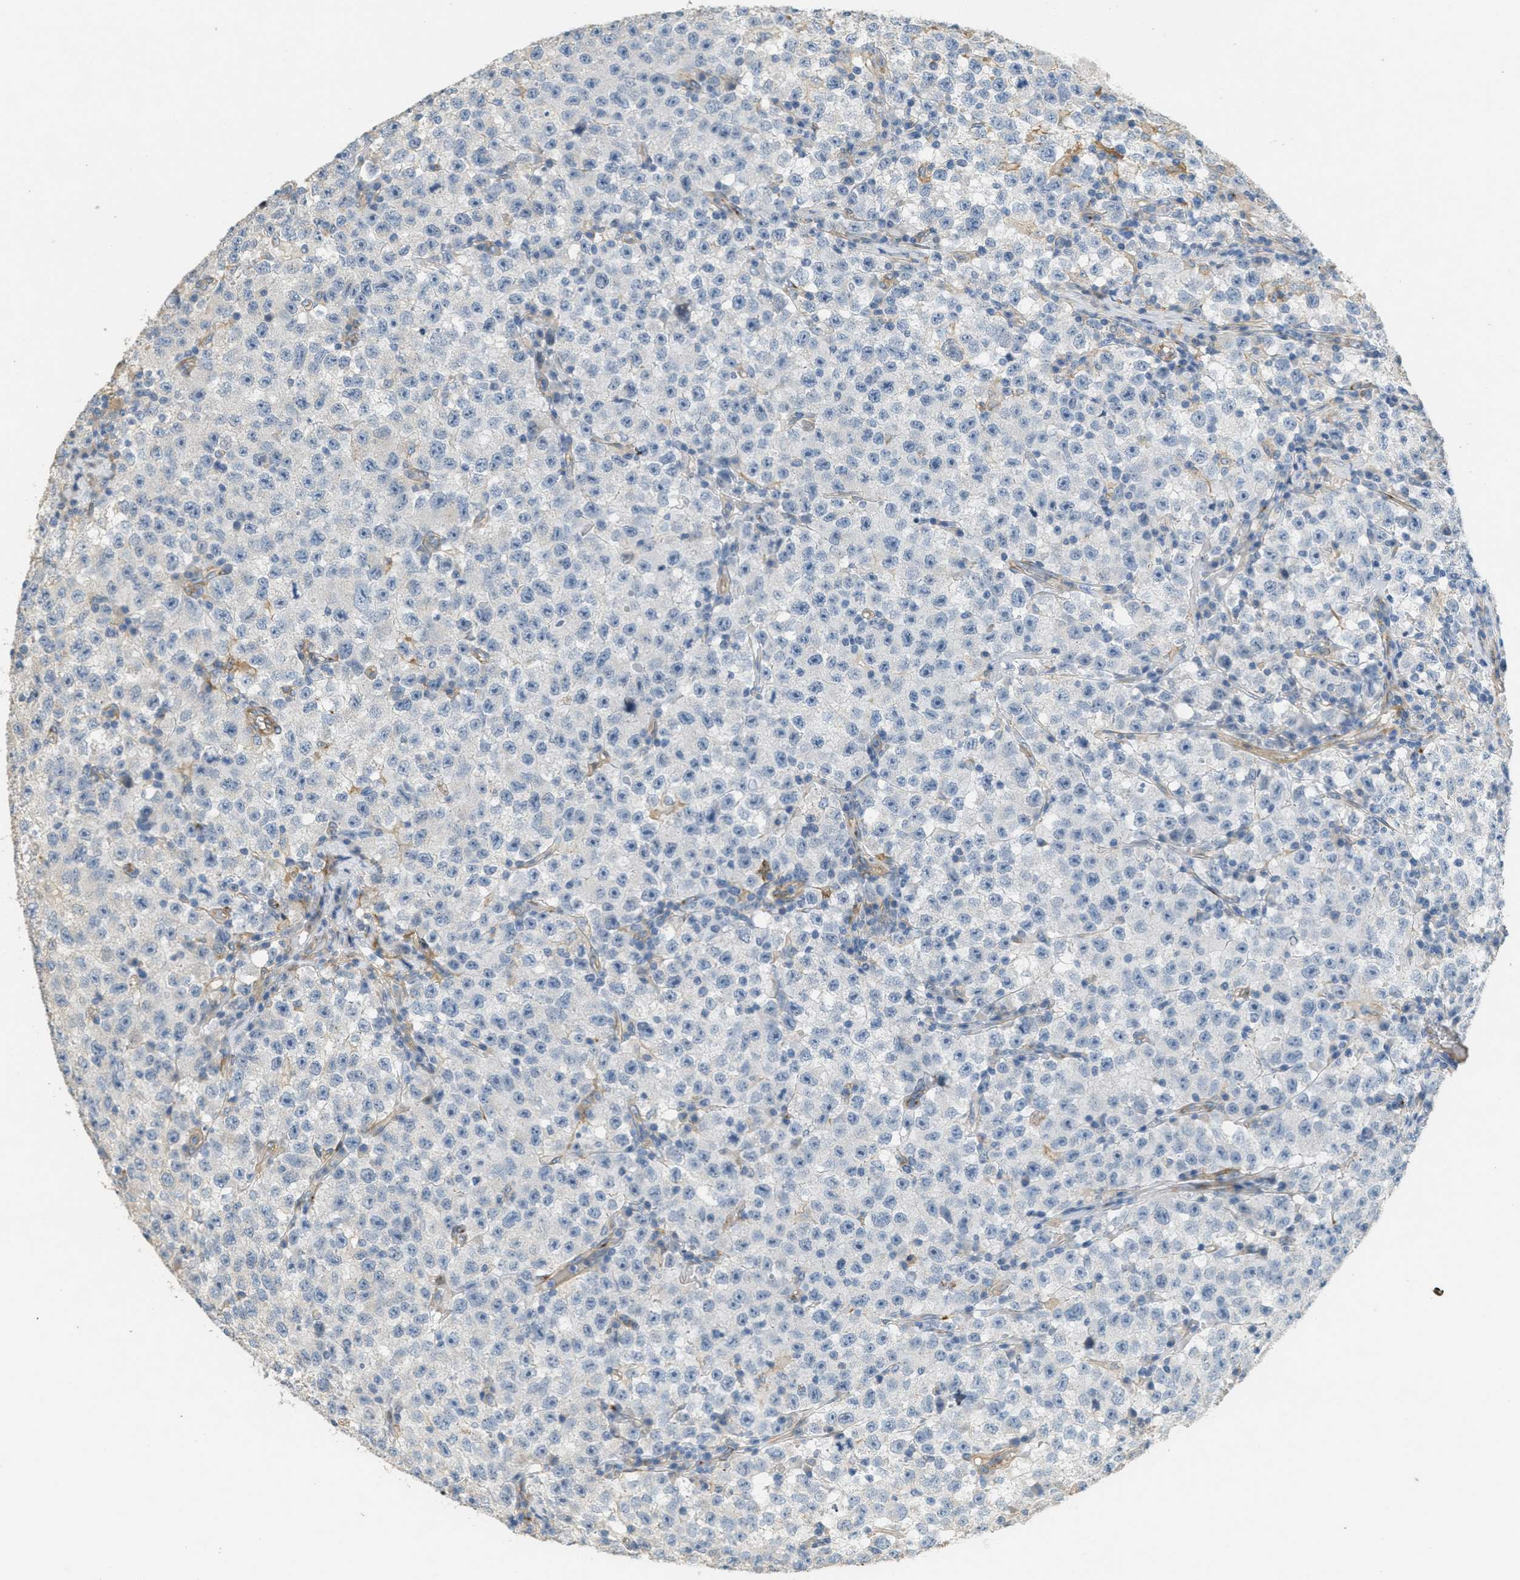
{"staining": {"intensity": "negative", "quantity": "none", "location": "none"}, "tissue": "testis cancer", "cell_type": "Tumor cells", "image_type": "cancer", "snomed": [{"axis": "morphology", "description": "Seminoma, NOS"}, {"axis": "topography", "description": "Testis"}], "caption": "IHC of testis cancer (seminoma) reveals no positivity in tumor cells.", "gene": "ADCY5", "patient": {"sex": "male", "age": 22}}